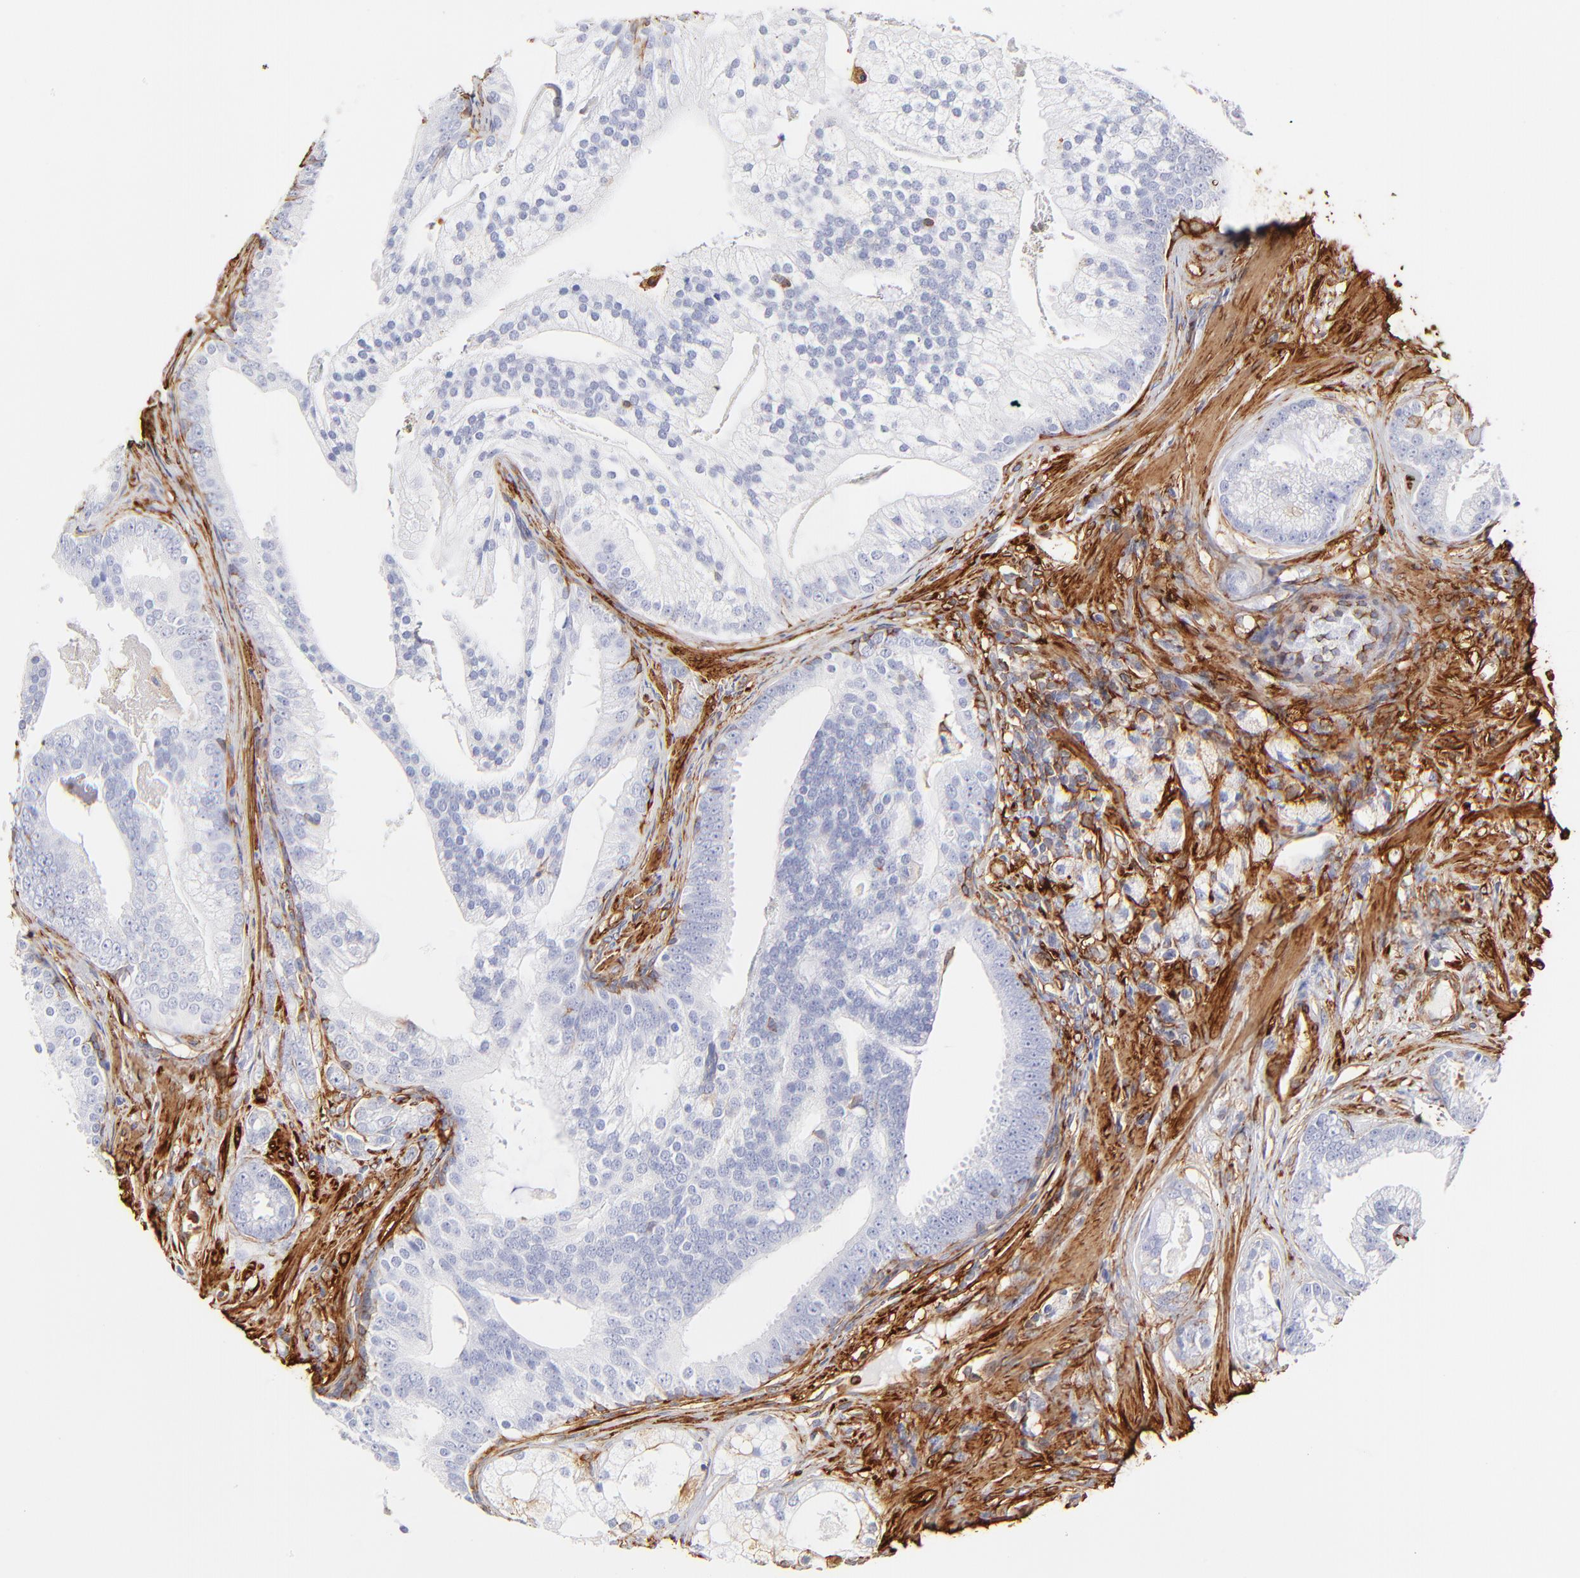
{"staining": {"intensity": "negative", "quantity": "none", "location": "none"}, "tissue": "prostate cancer", "cell_type": "Tumor cells", "image_type": "cancer", "snomed": [{"axis": "morphology", "description": "Adenocarcinoma, Low grade"}, {"axis": "topography", "description": "Prostate"}], "caption": "Micrograph shows no significant protein staining in tumor cells of adenocarcinoma (low-grade) (prostate).", "gene": "FLNA", "patient": {"sex": "male", "age": 58}}